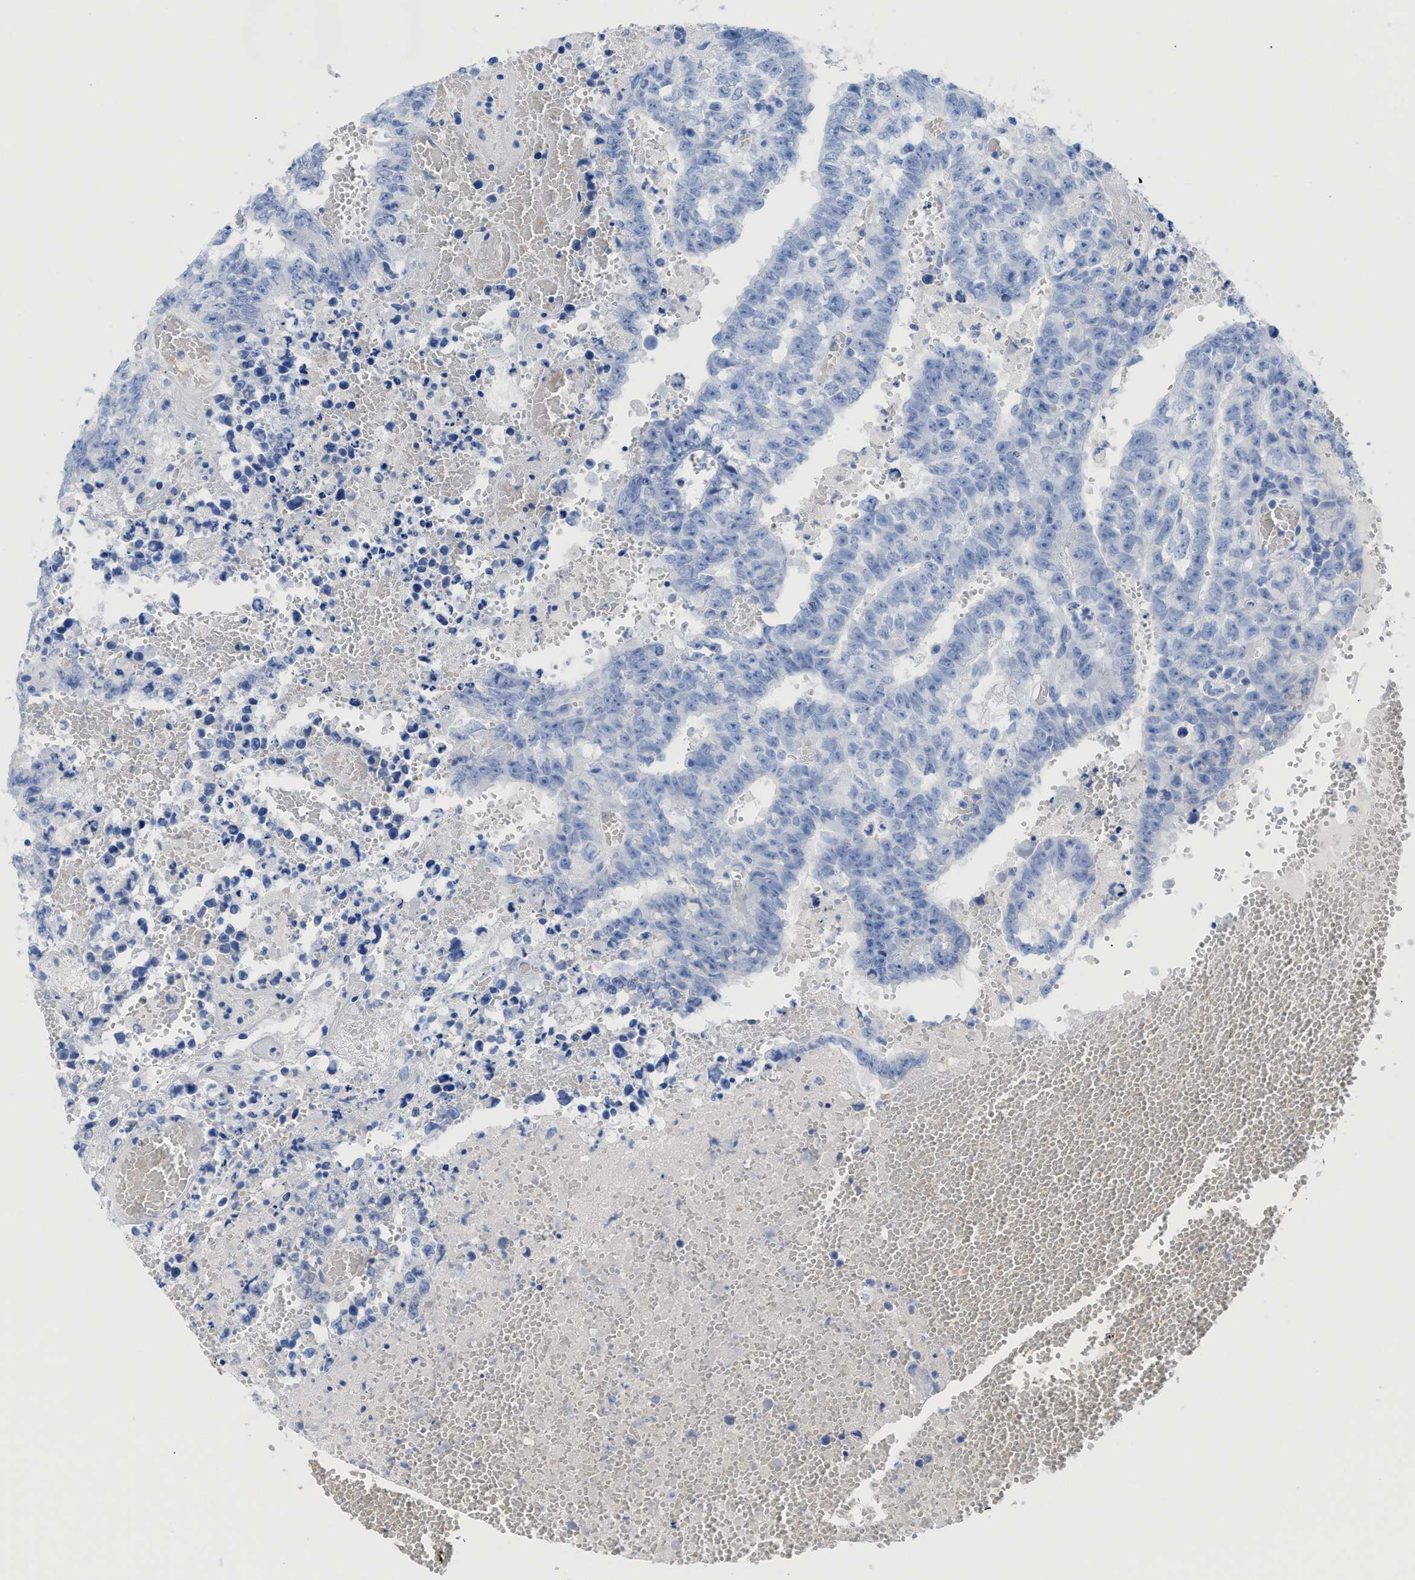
{"staining": {"intensity": "negative", "quantity": "none", "location": "none"}, "tissue": "testis cancer", "cell_type": "Tumor cells", "image_type": "cancer", "snomed": [{"axis": "morphology", "description": "Carcinoma, Embryonal, NOS"}, {"axis": "topography", "description": "Testis"}], "caption": "Protein analysis of embryonal carcinoma (testis) reveals no significant positivity in tumor cells. (DAB (3,3'-diaminobenzidine) IHC with hematoxylin counter stain).", "gene": "ANKFN1", "patient": {"sex": "male", "age": 25}}